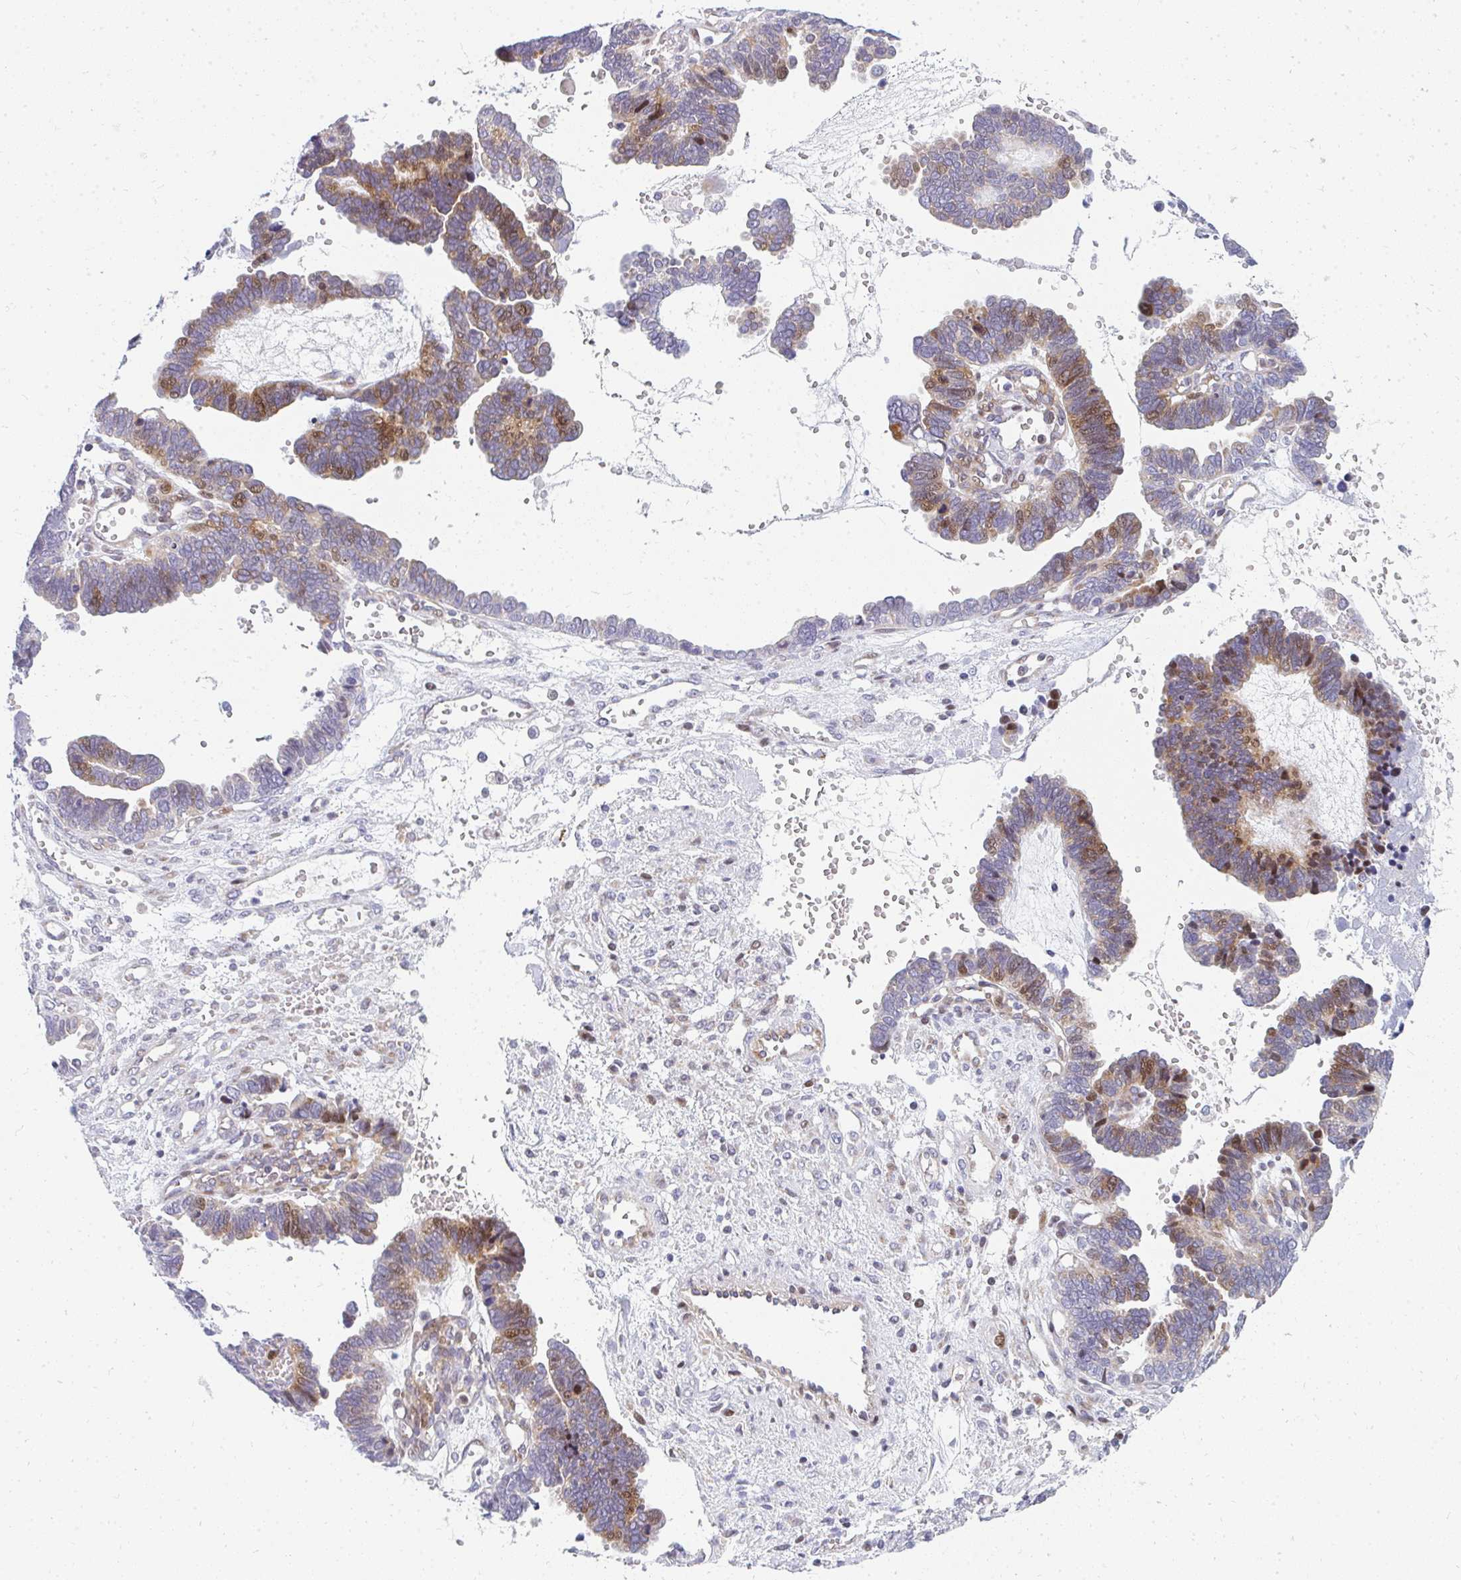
{"staining": {"intensity": "moderate", "quantity": "25%-75%", "location": "cytoplasmic/membranous"}, "tissue": "ovarian cancer", "cell_type": "Tumor cells", "image_type": "cancer", "snomed": [{"axis": "morphology", "description": "Cystadenocarcinoma, serous, NOS"}, {"axis": "topography", "description": "Ovary"}], "caption": "An image of human ovarian cancer (serous cystadenocarcinoma) stained for a protein exhibits moderate cytoplasmic/membranous brown staining in tumor cells.", "gene": "PLA2G5", "patient": {"sex": "female", "age": 51}}